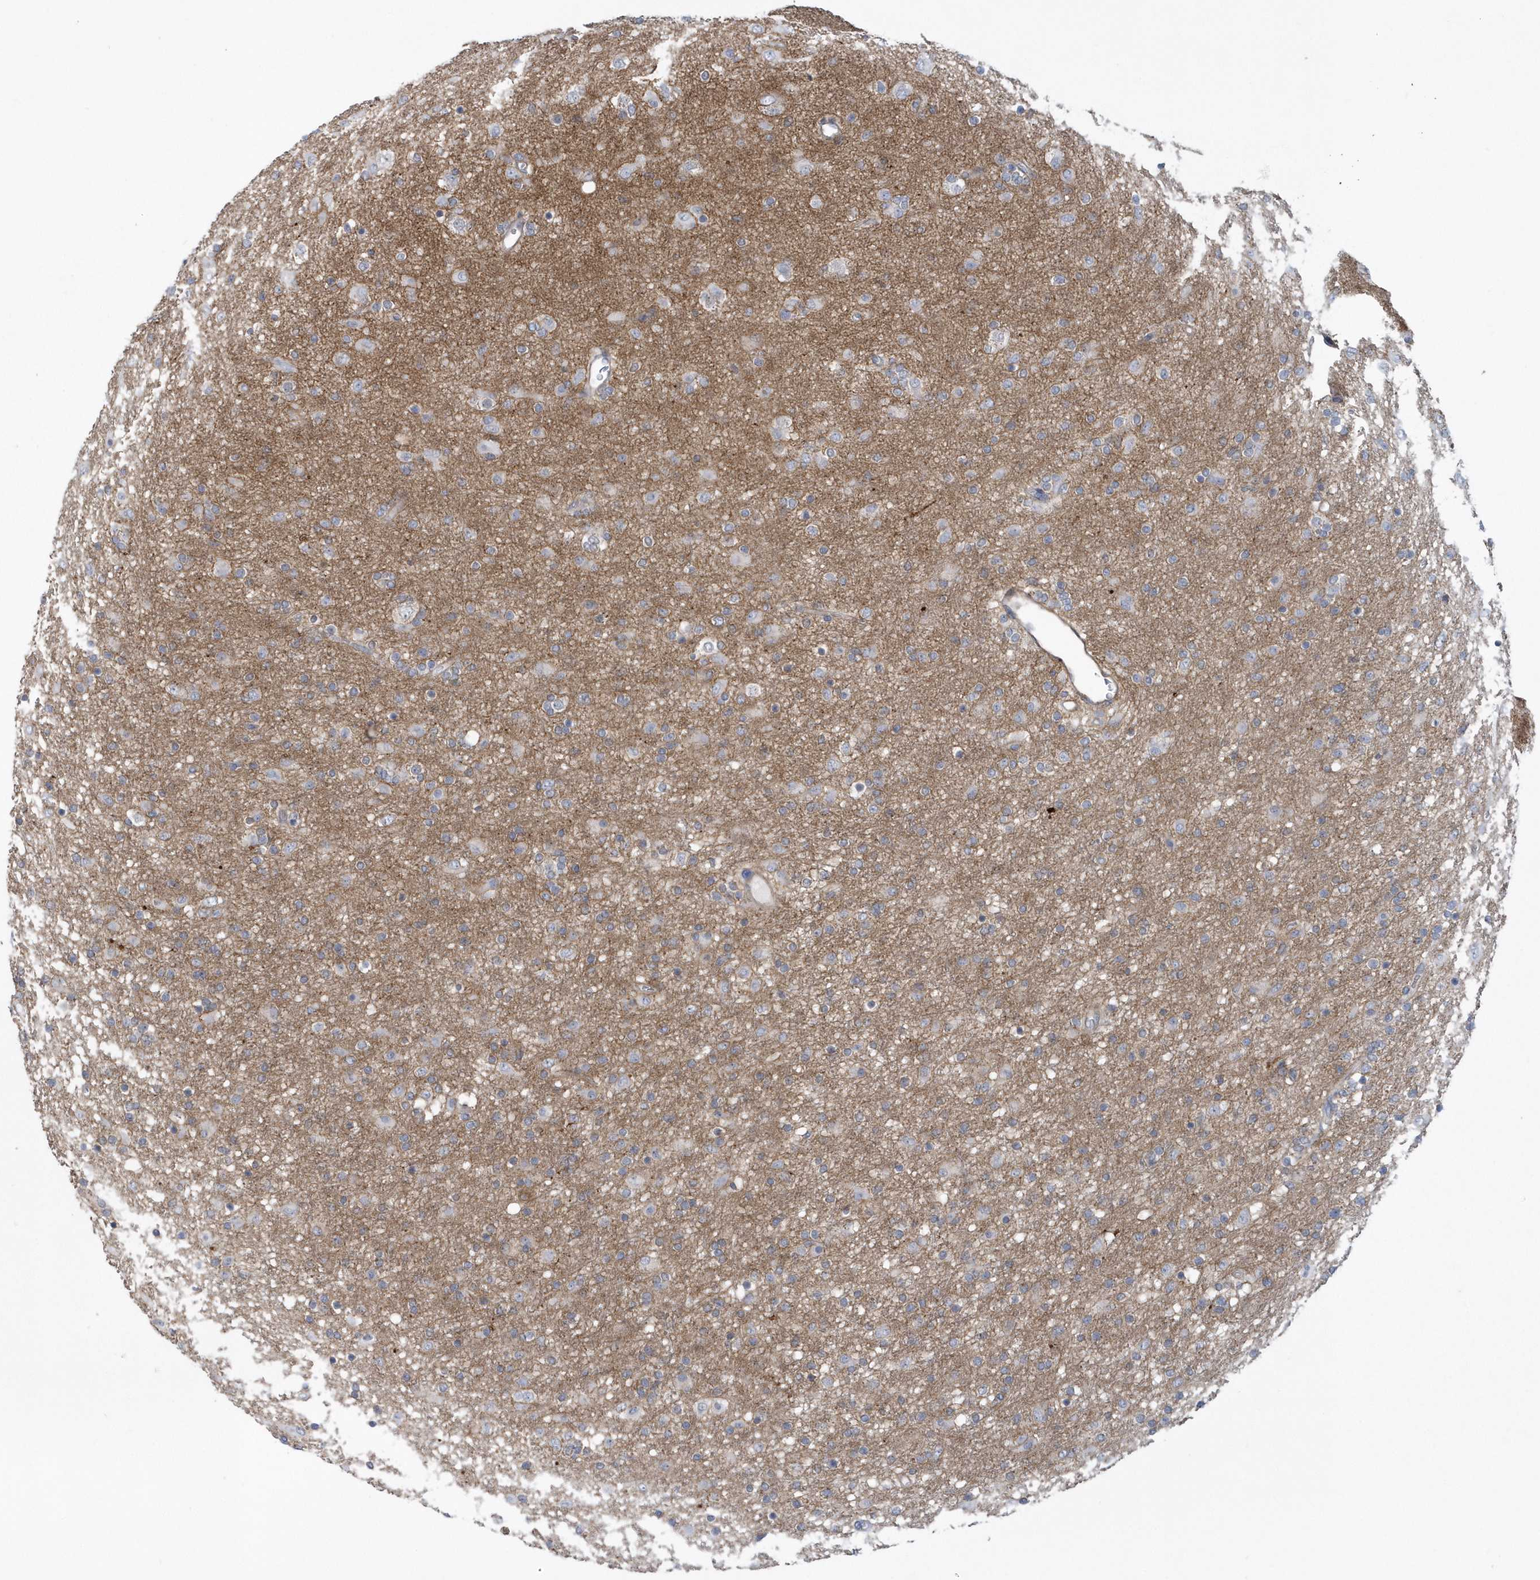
{"staining": {"intensity": "negative", "quantity": "none", "location": "none"}, "tissue": "glioma", "cell_type": "Tumor cells", "image_type": "cancer", "snomed": [{"axis": "morphology", "description": "Glioma, malignant, Low grade"}, {"axis": "topography", "description": "Brain"}], "caption": "Tumor cells are negative for protein expression in human glioma. (DAB (3,3'-diaminobenzidine) IHC visualized using brightfield microscopy, high magnification).", "gene": "RAI14", "patient": {"sex": "male", "age": 65}}